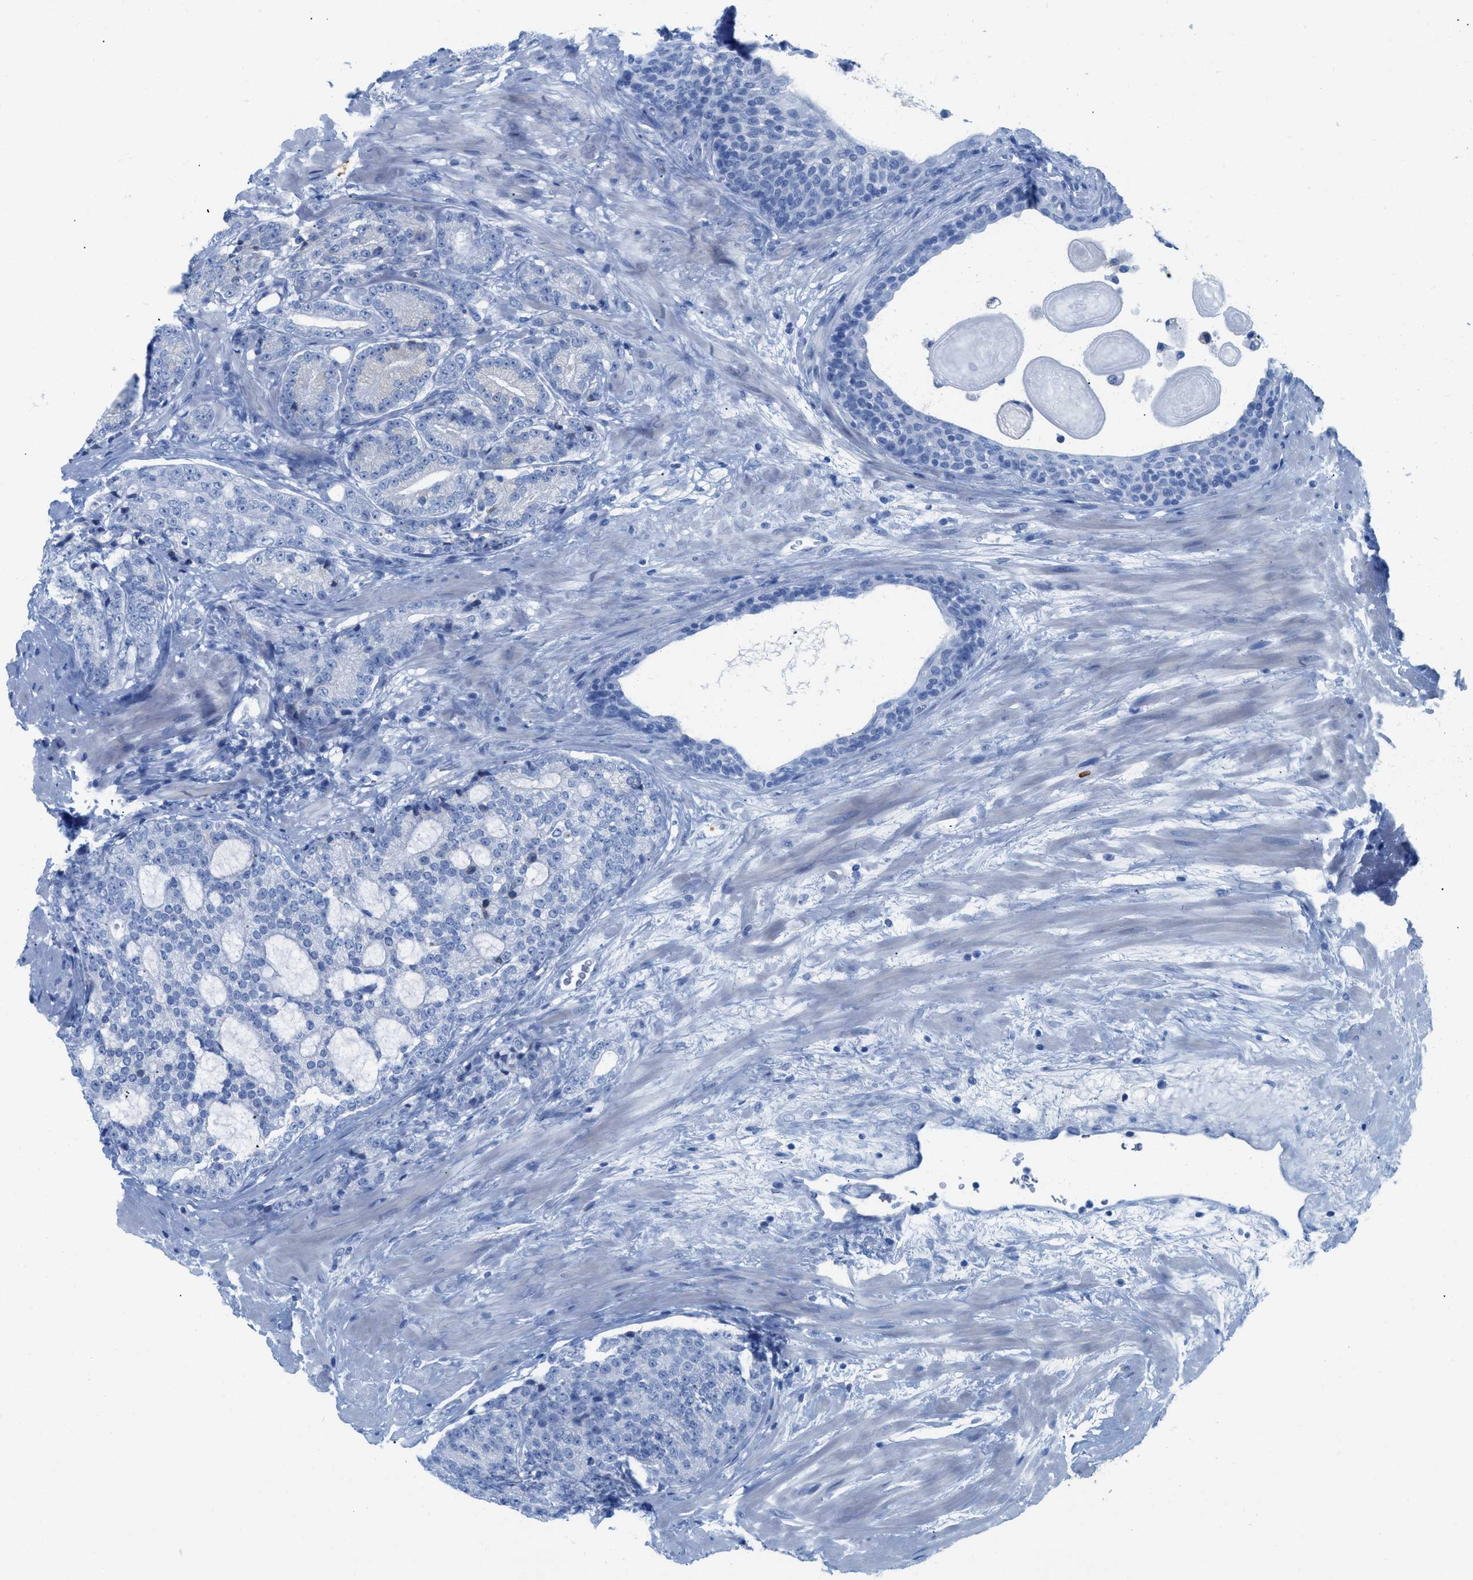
{"staining": {"intensity": "negative", "quantity": "none", "location": "none"}, "tissue": "prostate cancer", "cell_type": "Tumor cells", "image_type": "cancer", "snomed": [{"axis": "morphology", "description": "Adenocarcinoma, High grade"}, {"axis": "topography", "description": "Prostate"}], "caption": "Immunohistochemistry (IHC) image of prostate adenocarcinoma (high-grade) stained for a protein (brown), which exhibits no expression in tumor cells.", "gene": "TCL1A", "patient": {"sex": "male", "age": 61}}